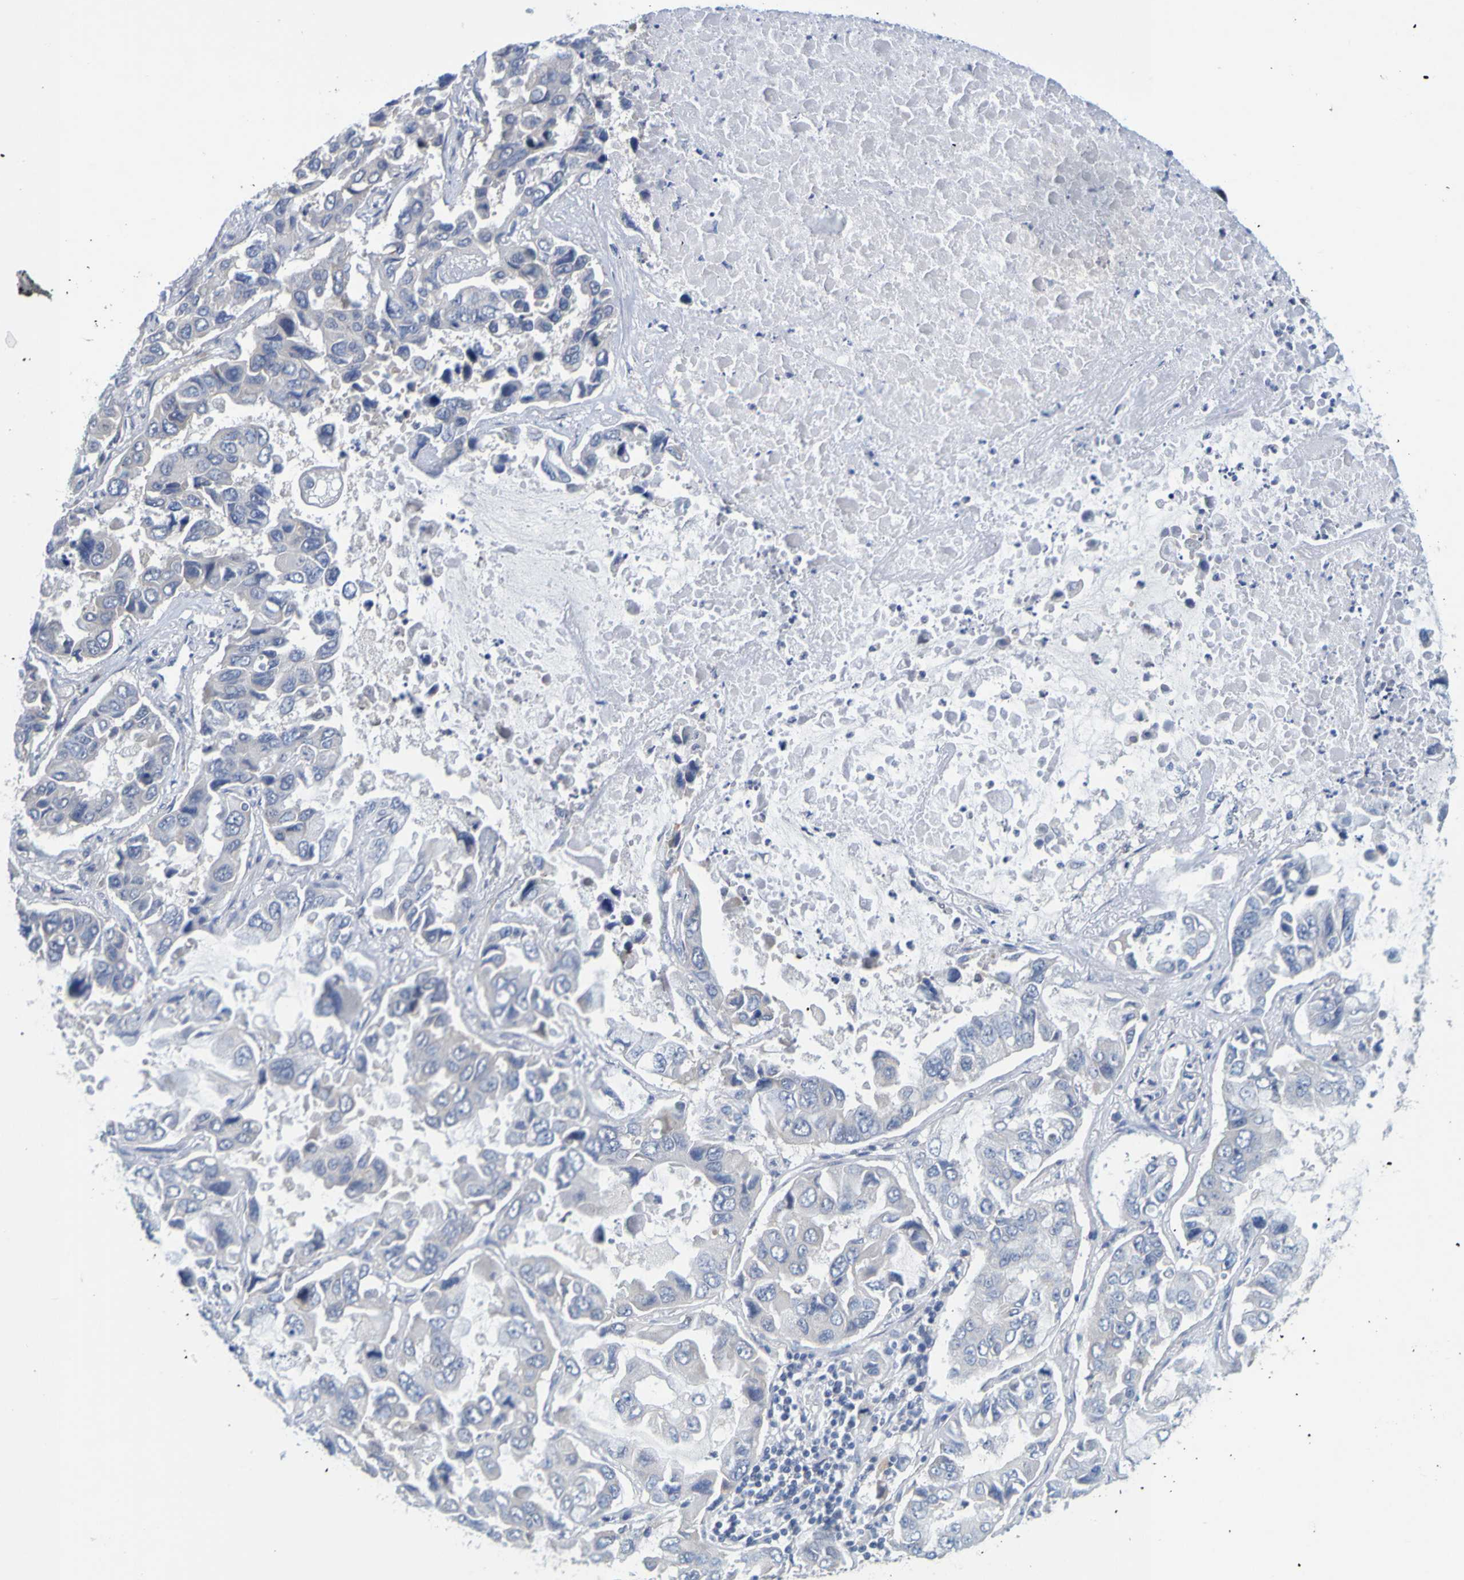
{"staining": {"intensity": "negative", "quantity": "none", "location": "none"}, "tissue": "lung cancer", "cell_type": "Tumor cells", "image_type": "cancer", "snomed": [{"axis": "morphology", "description": "Adenocarcinoma, NOS"}, {"axis": "topography", "description": "Lung"}], "caption": "Histopathology image shows no protein staining in tumor cells of lung adenocarcinoma tissue.", "gene": "ENDOU", "patient": {"sex": "male", "age": 64}}